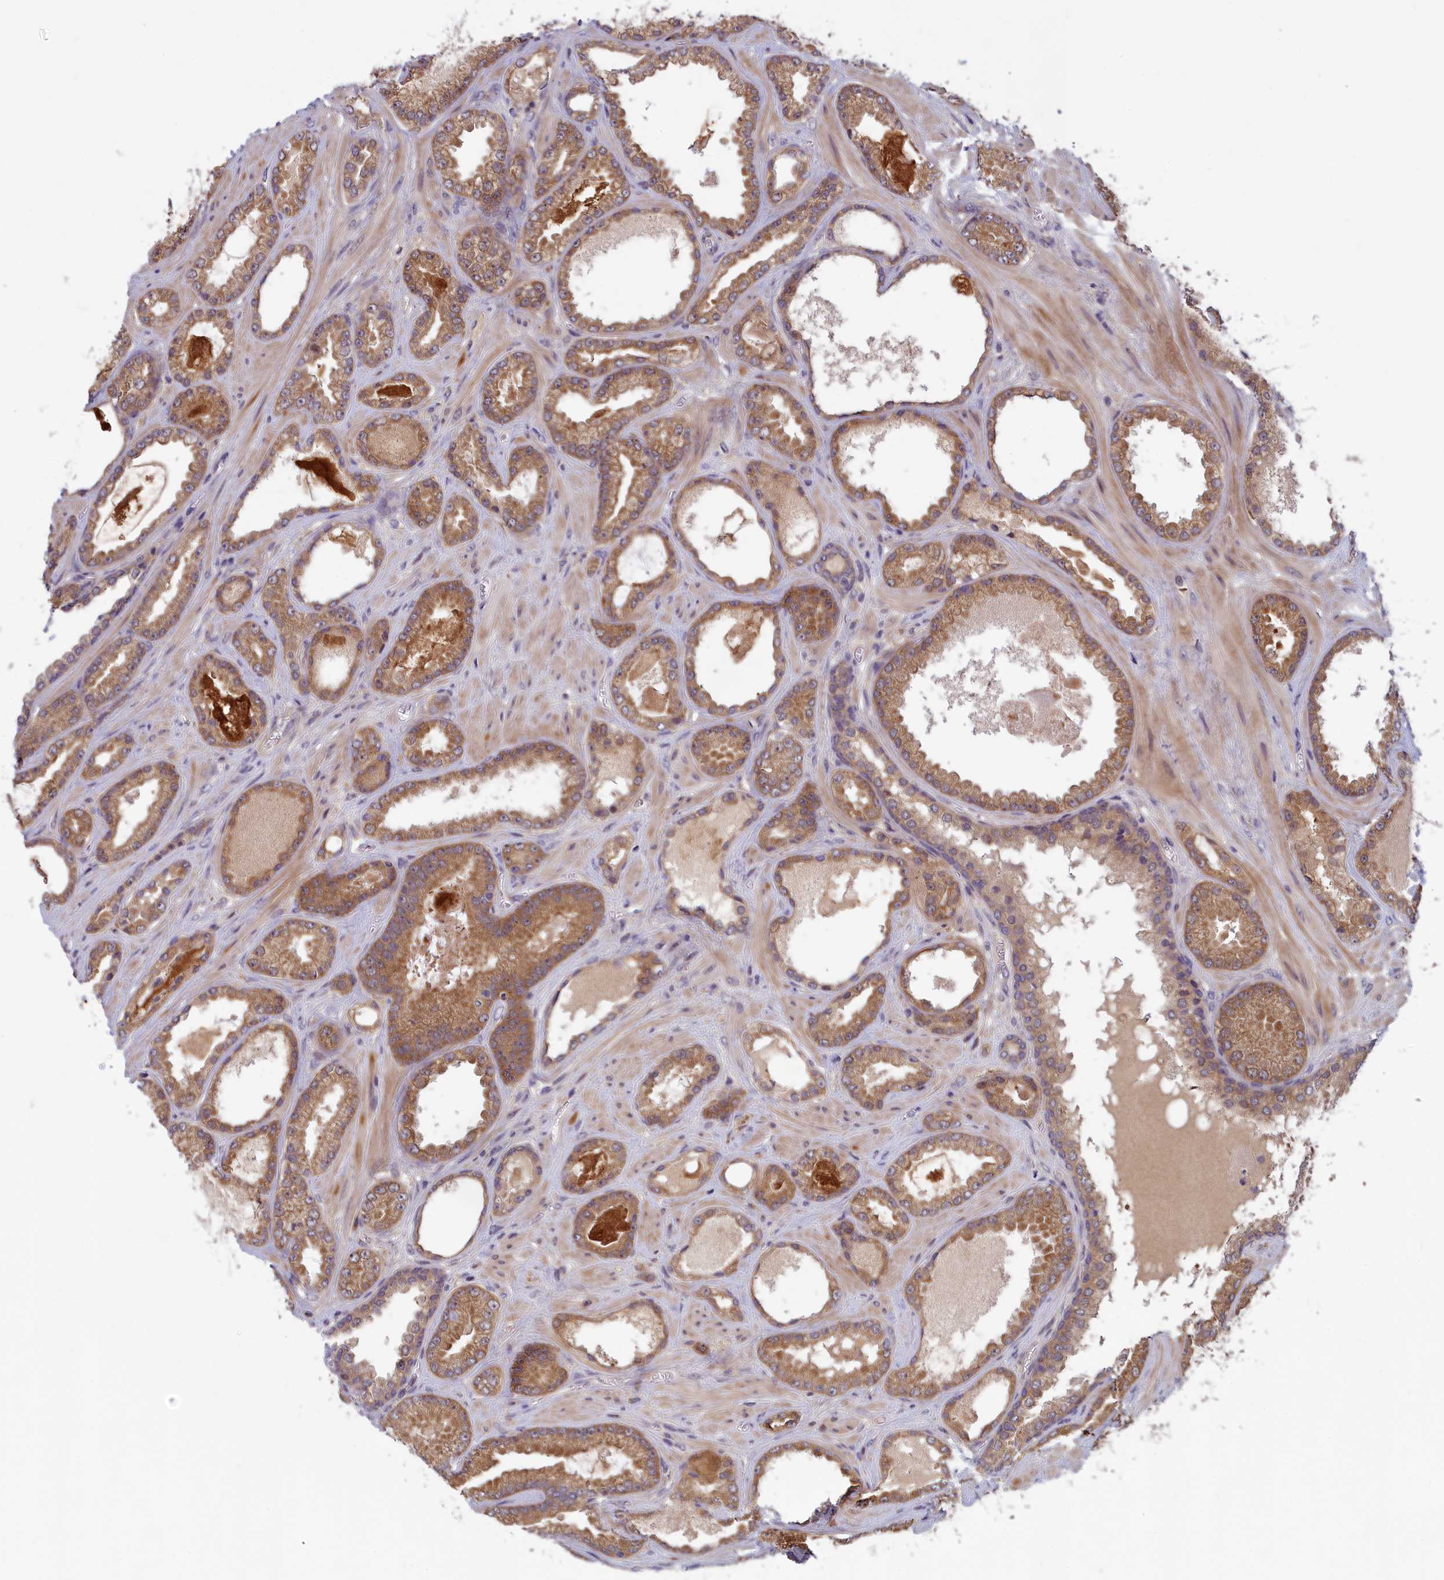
{"staining": {"intensity": "moderate", "quantity": ">75%", "location": "cytoplasmic/membranous"}, "tissue": "prostate cancer", "cell_type": "Tumor cells", "image_type": "cancer", "snomed": [{"axis": "morphology", "description": "Adenocarcinoma, Low grade"}, {"axis": "topography", "description": "Prostate"}], "caption": "Immunohistochemistry photomicrograph of human prostate cancer stained for a protein (brown), which shows medium levels of moderate cytoplasmic/membranous positivity in about >75% of tumor cells.", "gene": "CCDC15", "patient": {"sex": "male", "age": 57}}